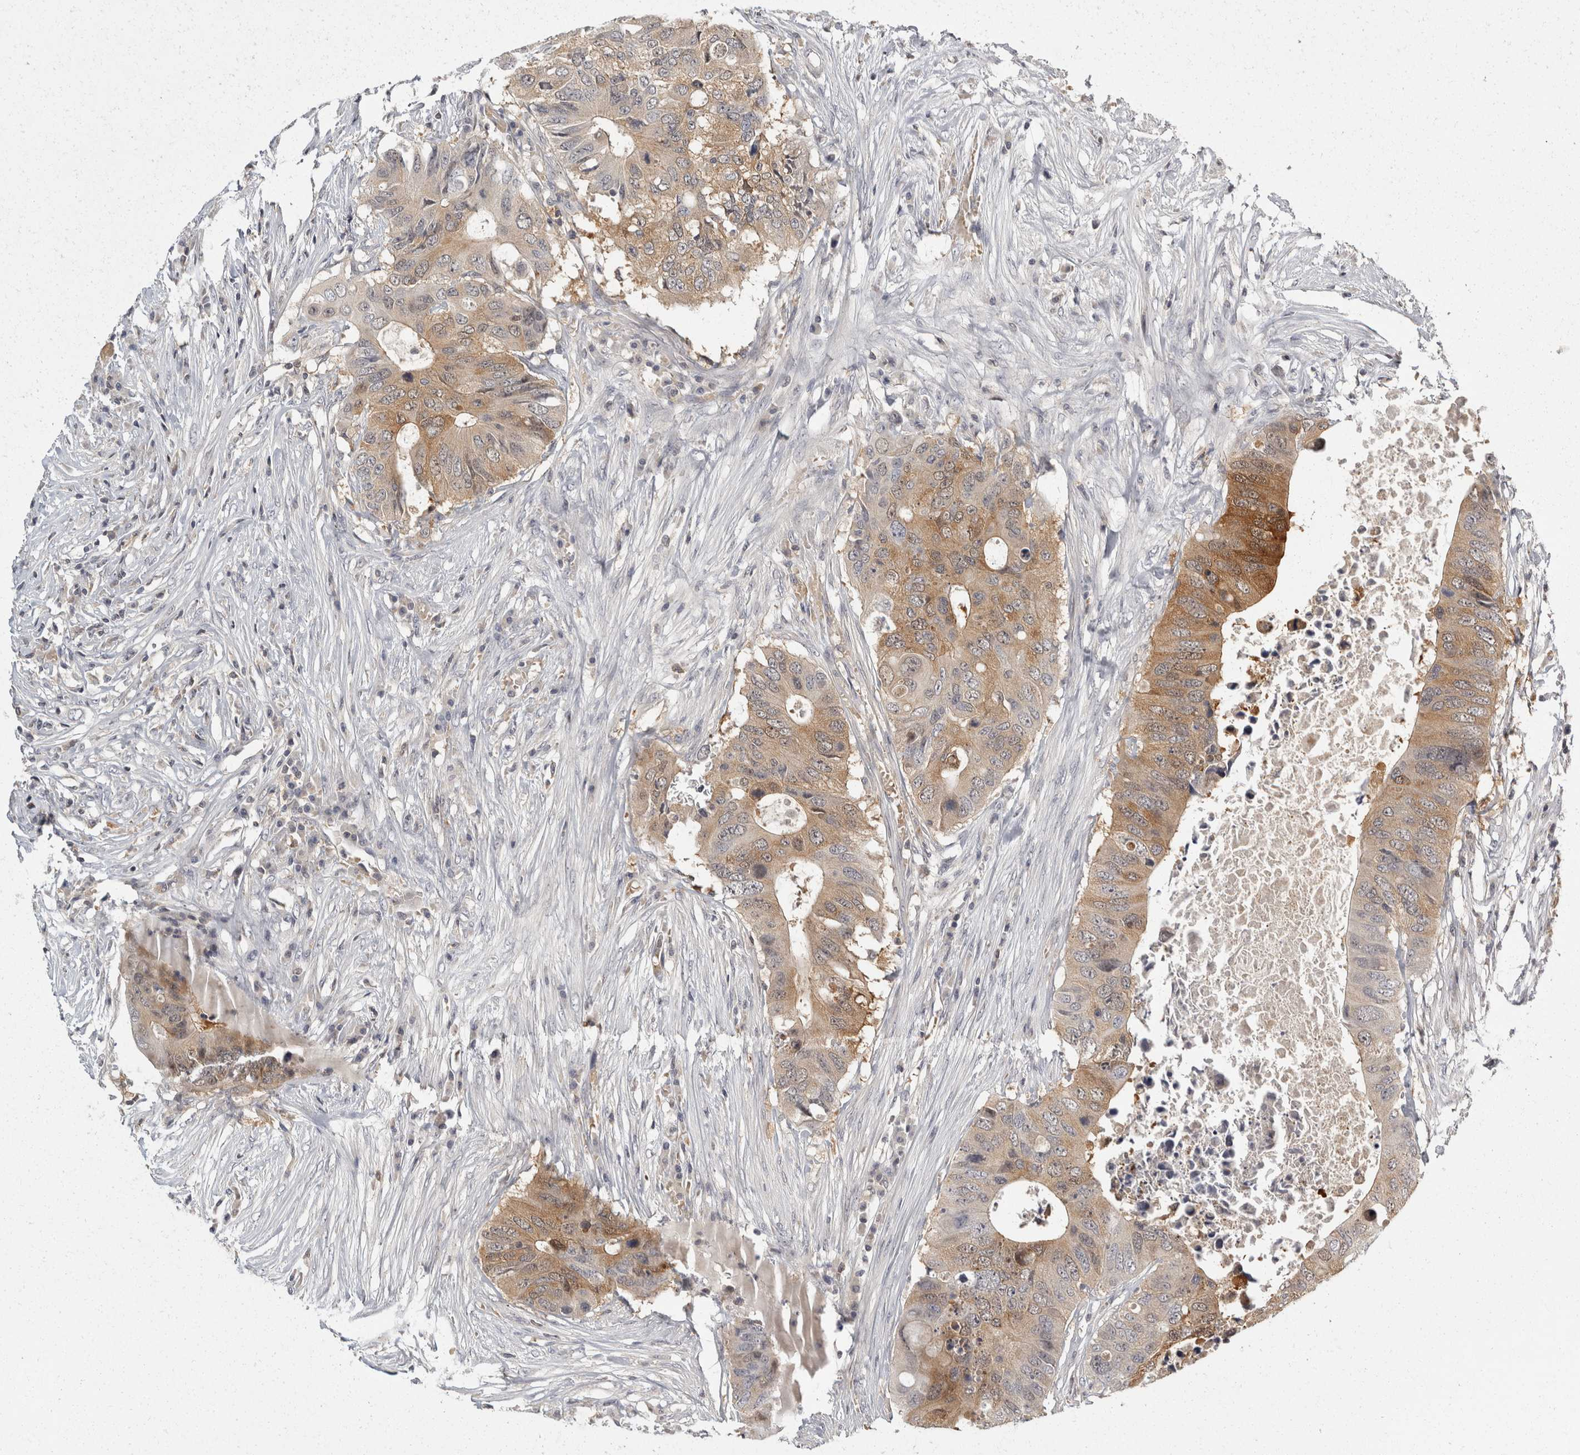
{"staining": {"intensity": "moderate", "quantity": "25%-75%", "location": "cytoplasmic/membranous"}, "tissue": "colorectal cancer", "cell_type": "Tumor cells", "image_type": "cancer", "snomed": [{"axis": "morphology", "description": "Adenocarcinoma, NOS"}, {"axis": "topography", "description": "Colon"}], "caption": "Moderate cytoplasmic/membranous positivity is seen in approximately 25%-75% of tumor cells in colorectal cancer.", "gene": "ACAT2", "patient": {"sex": "male", "age": 71}}